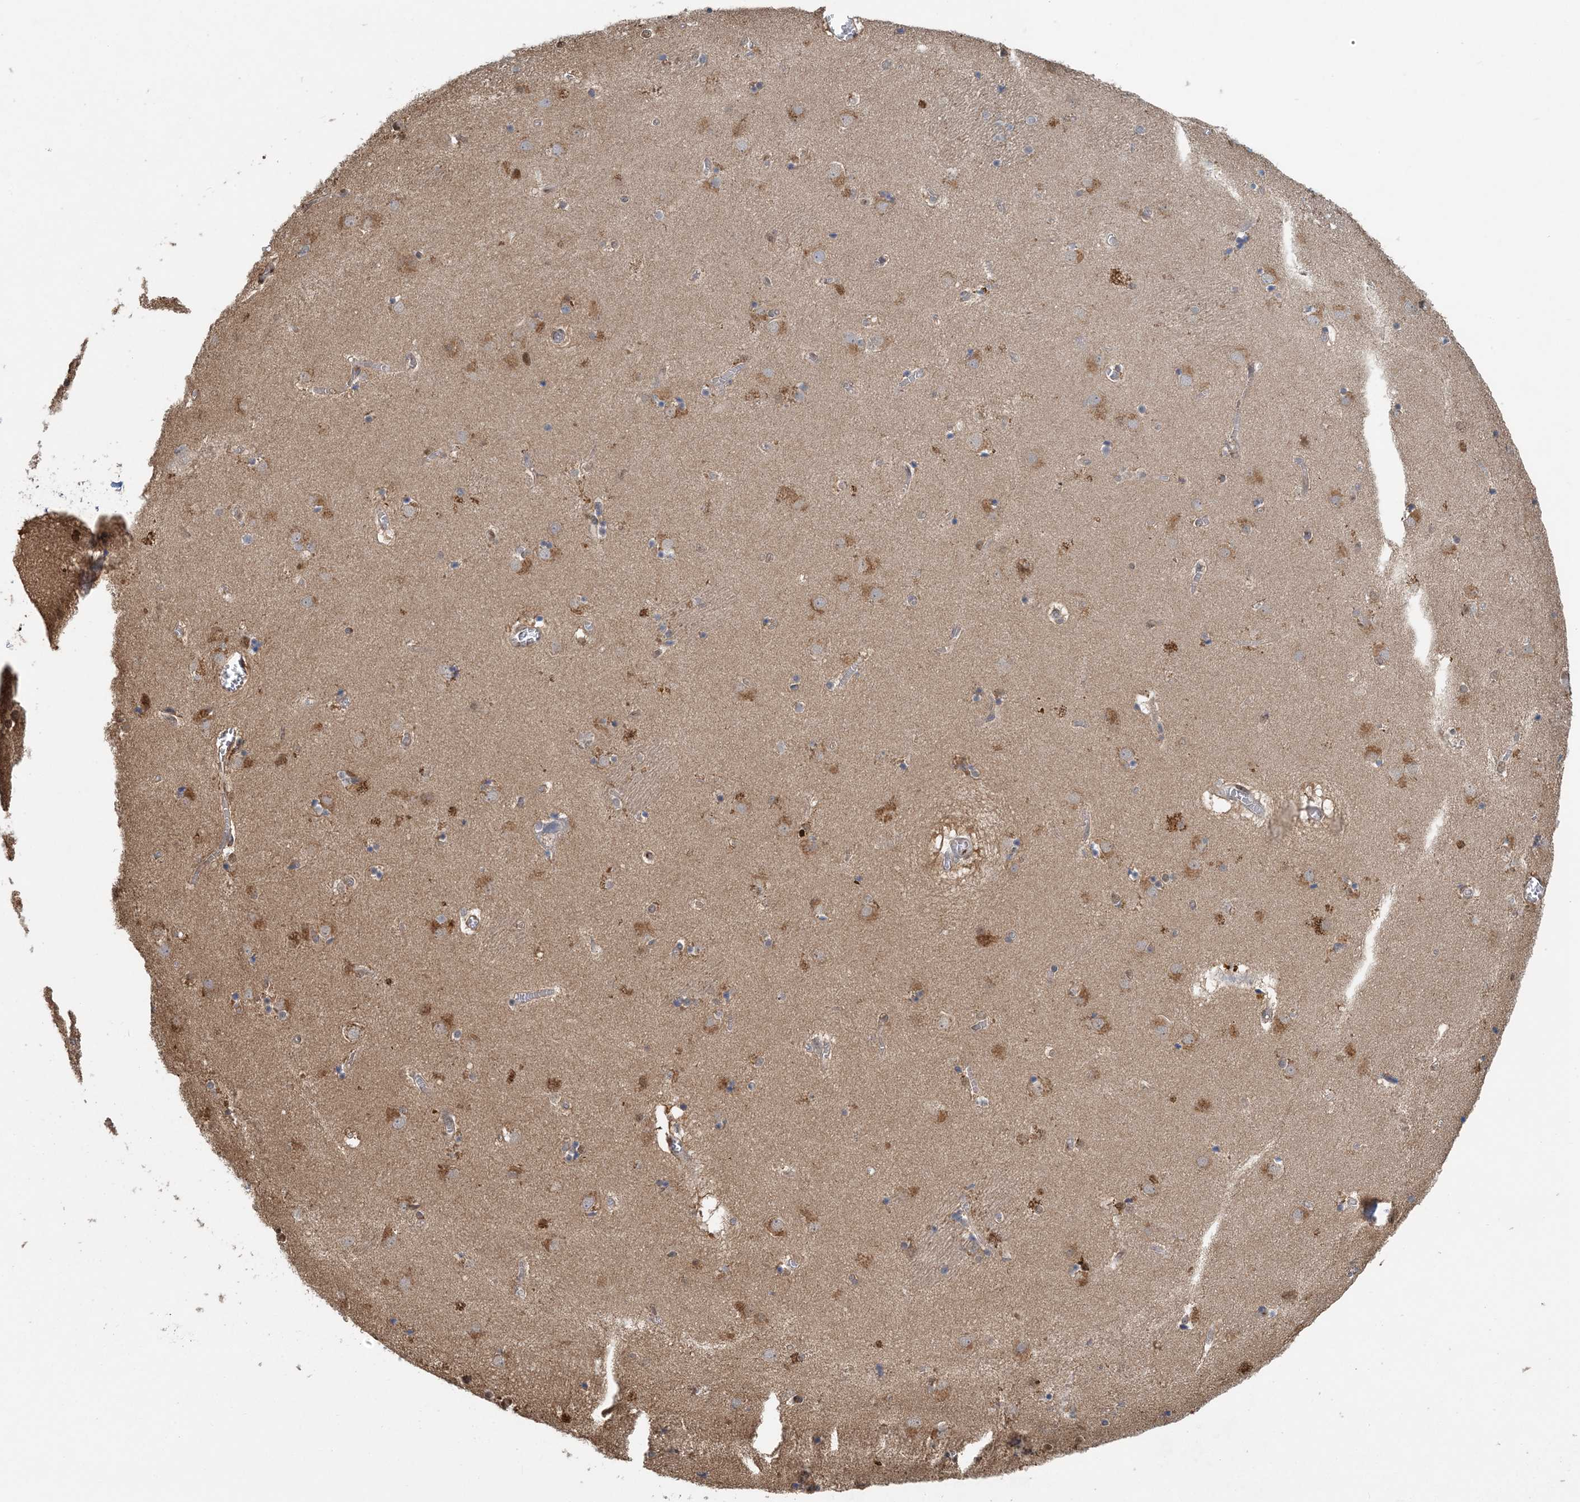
{"staining": {"intensity": "weak", "quantity": "<25%", "location": "cytoplasmic/membranous"}, "tissue": "caudate", "cell_type": "Glial cells", "image_type": "normal", "snomed": [{"axis": "morphology", "description": "Normal tissue, NOS"}, {"axis": "topography", "description": "Lateral ventricle wall"}], "caption": "High magnification brightfield microscopy of unremarkable caudate stained with DAB (brown) and counterstained with hematoxylin (blue): glial cells show no significant positivity. (DAB (3,3'-diaminobenzidine) immunohistochemistry, high magnification).", "gene": "HIKESHI", "patient": {"sex": "male", "age": 70}}